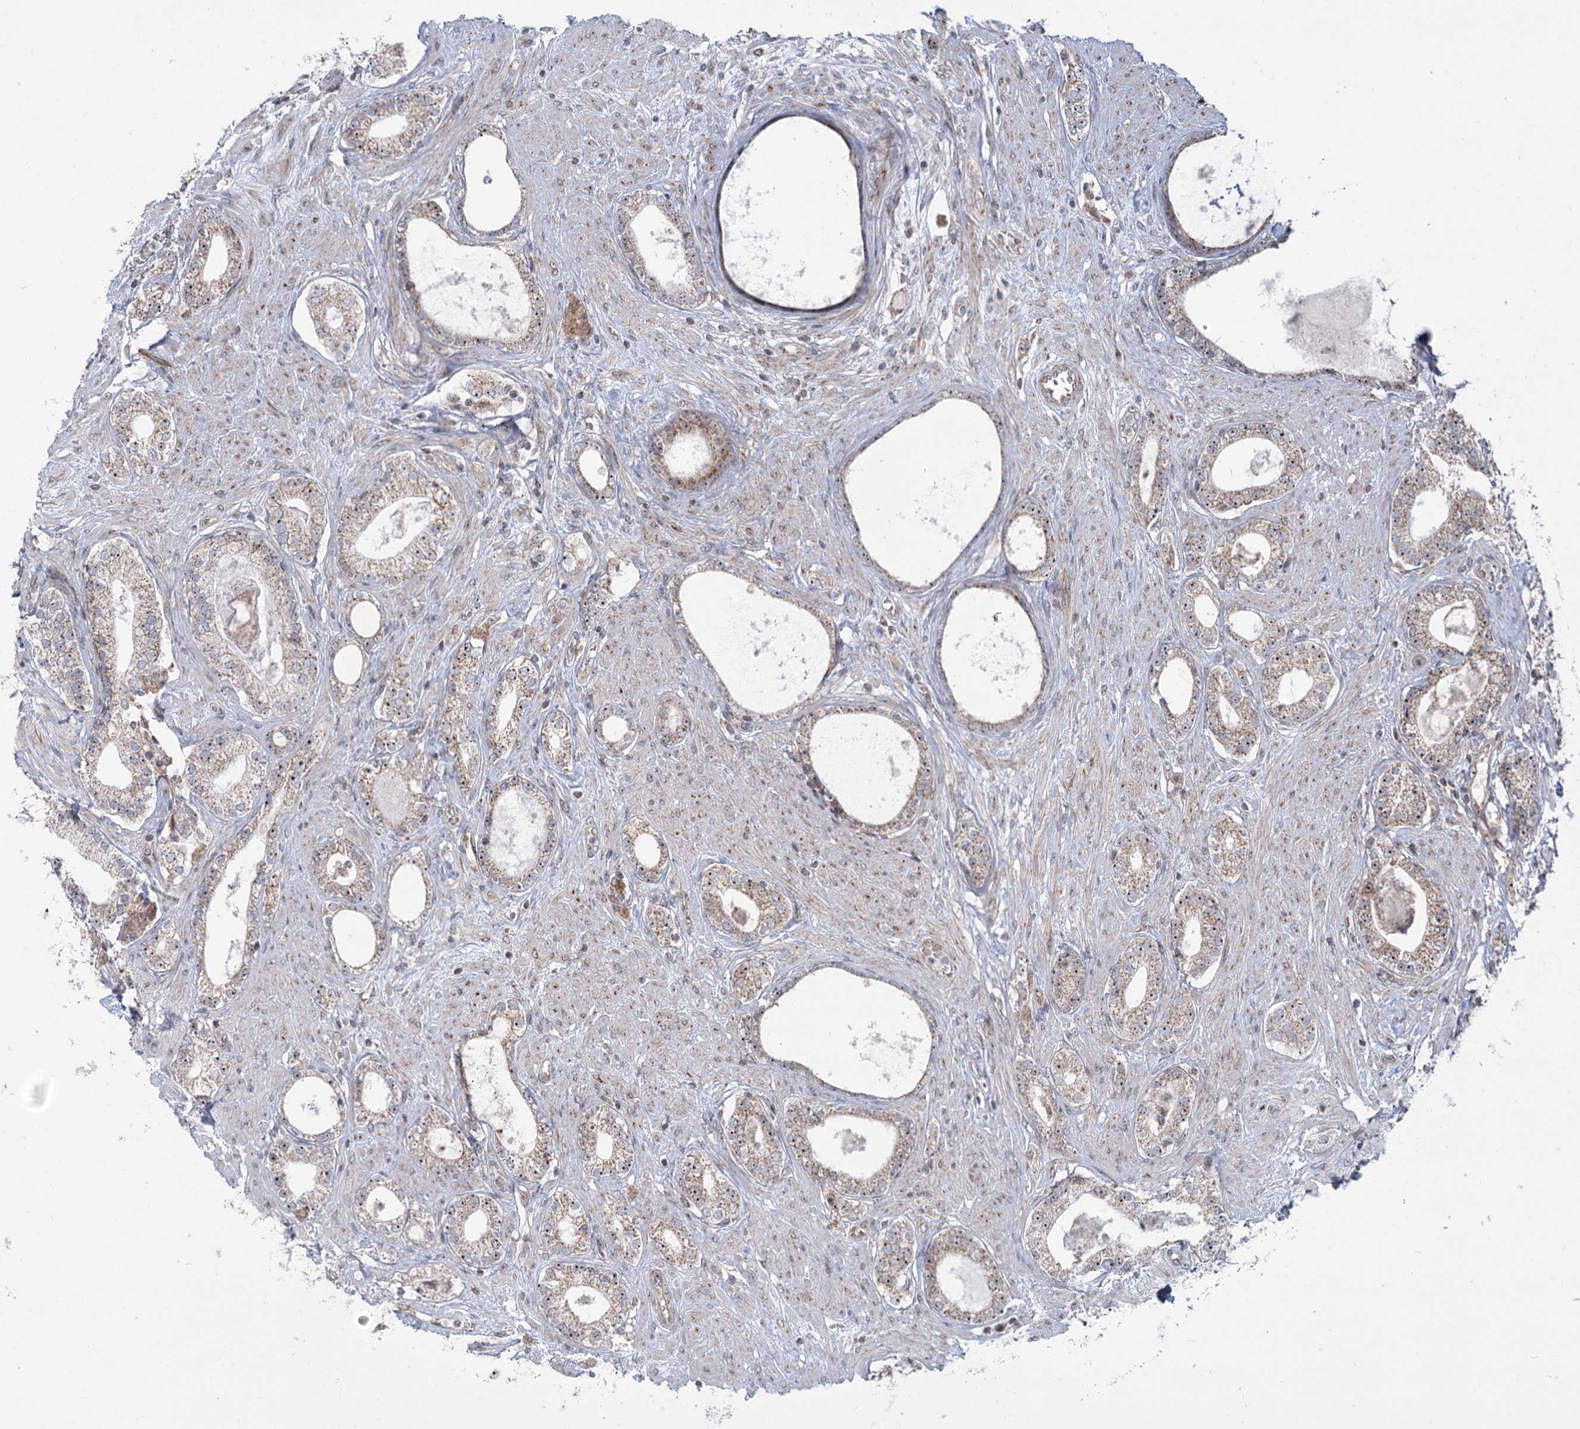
{"staining": {"intensity": "weak", "quantity": ">75%", "location": "cytoplasmic/membranous,nuclear"}, "tissue": "prostate cancer", "cell_type": "Tumor cells", "image_type": "cancer", "snomed": [{"axis": "morphology", "description": "Adenocarcinoma, High grade"}, {"axis": "topography", "description": "Prostate"}], "caption": "Weak cytoplasmic/membranous and nuclear positivity is seen in about >75% of tumor cells in prostate adenocarcinoma (high-grade).", "gene": "STEEP1", "patient": {"sex": "male", "age": 63}}